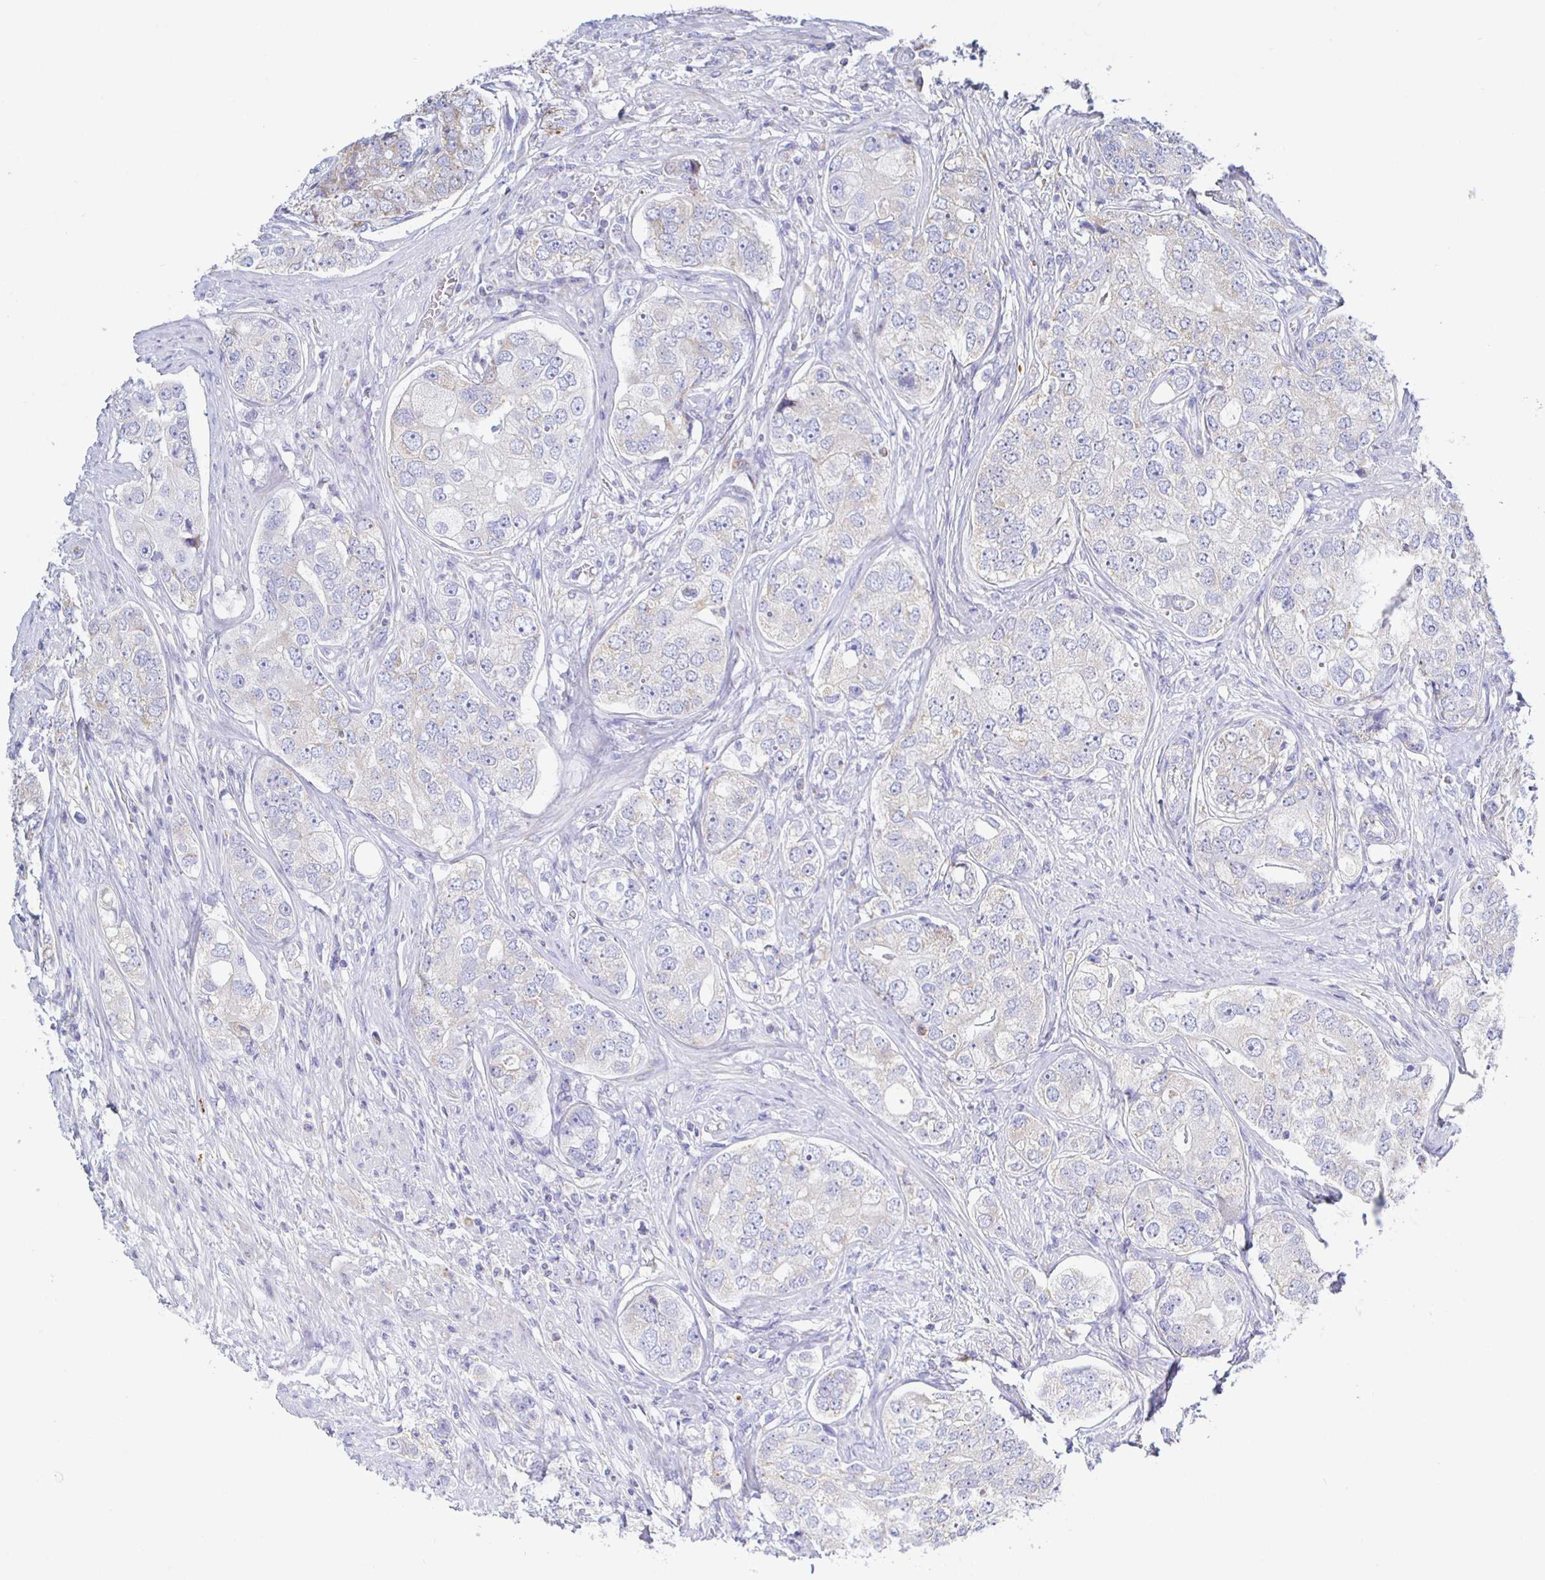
{"staining": {"intensity": "weak", "quantity": "<25%", "location": "cytoplasmic/membranous"}, "tissue": "prostate cancer", "cell_type": "Tumor cells", "image_type": "cancer", "snomed": [{"axis": "morphology", "description": "Adenocarcinoma, High grade"}, {"axis": "topography", "description": "Prostate"}], "caption": "Histopathology image shows no significant protein expression in tumor cells of prostate adenocarcinoma (high-grade).", "gene": "SYNGR4", "patient": {"sex": "male", "age": 60}}